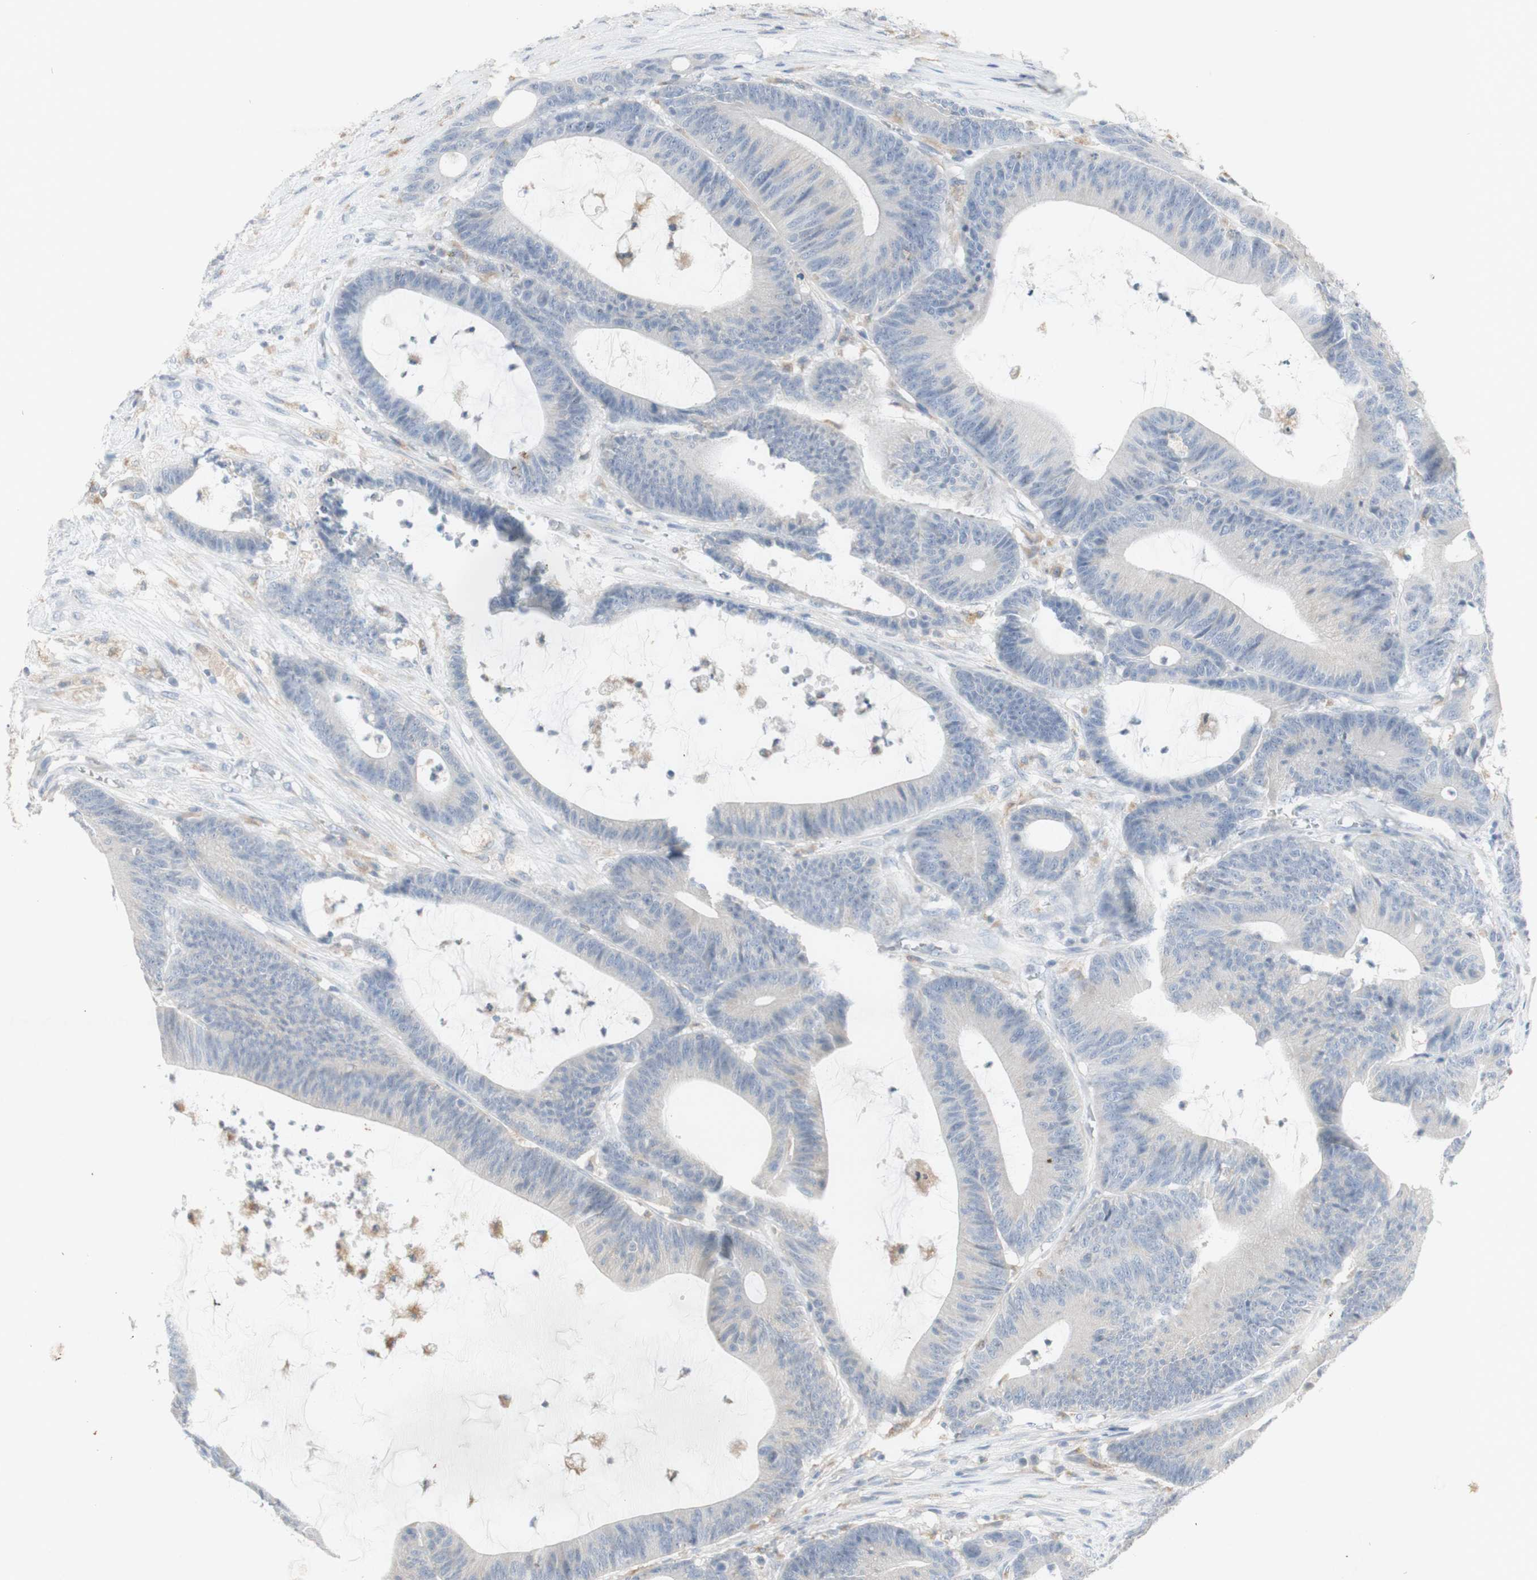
{"staining": {"intensity": "negative", "quantity": "none", "location": "none"}, "tissue": "colorectal cancer", "cell_type": "Tumor cells", "image_type": "cancer", "snomed": [{"axis": "morphology", "description": "Adenocarcinoma, NOS"}, {"axis": "topography", "description": "Colon"}], "caption": "IHC micrograph of human colorectal adenocarcinoma stained for a protein (brown), which reveals no positivity in tumor cells.", "gene": "ATP6V1B1", "patient": {"sex": "female", "age": 84}}